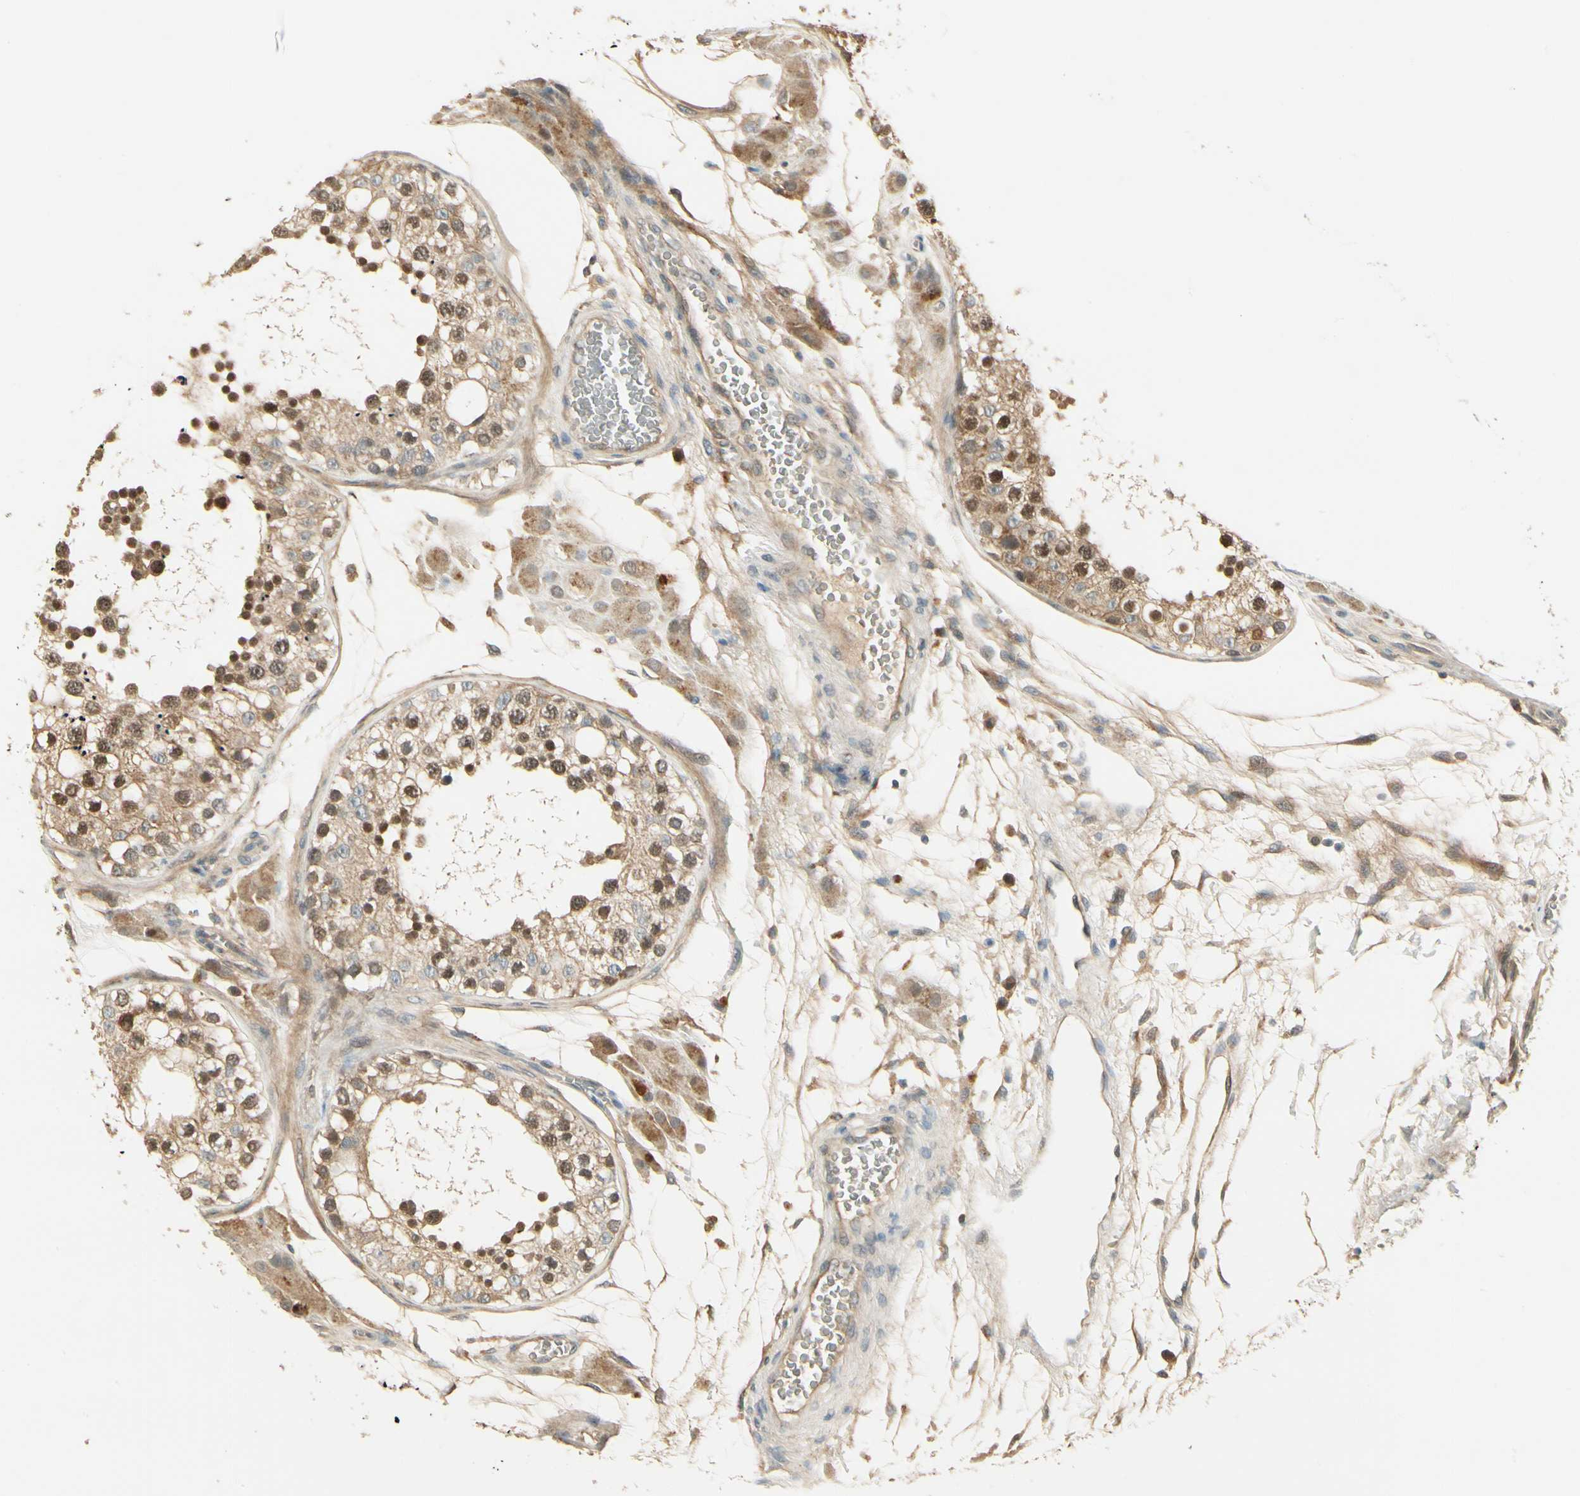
{"staining": {"intensity": "moderate", "quantity": ">75%", "location": "cytoplasmic/membranous,nuclear"}, "tissue": "testis", "cell_type": "Cells in seminiferous ducts", "image_type": "normal", "snomed": [{"axis": "morphology", "description": "Normal tissue, NOS"}, {"axis": "topography", "description": "Testis"}], "caption": "This micrograph shows unremarkable testis stained with IHC to label a protein in brown. The cytoplasmic/membranous,nuclear of cells in seminiferous ducts show moderate positivity for the protein. Nuclei are counter-stained blue.", "gene": "EPHB3", "patient": {"sex": "male", "age": 26}}